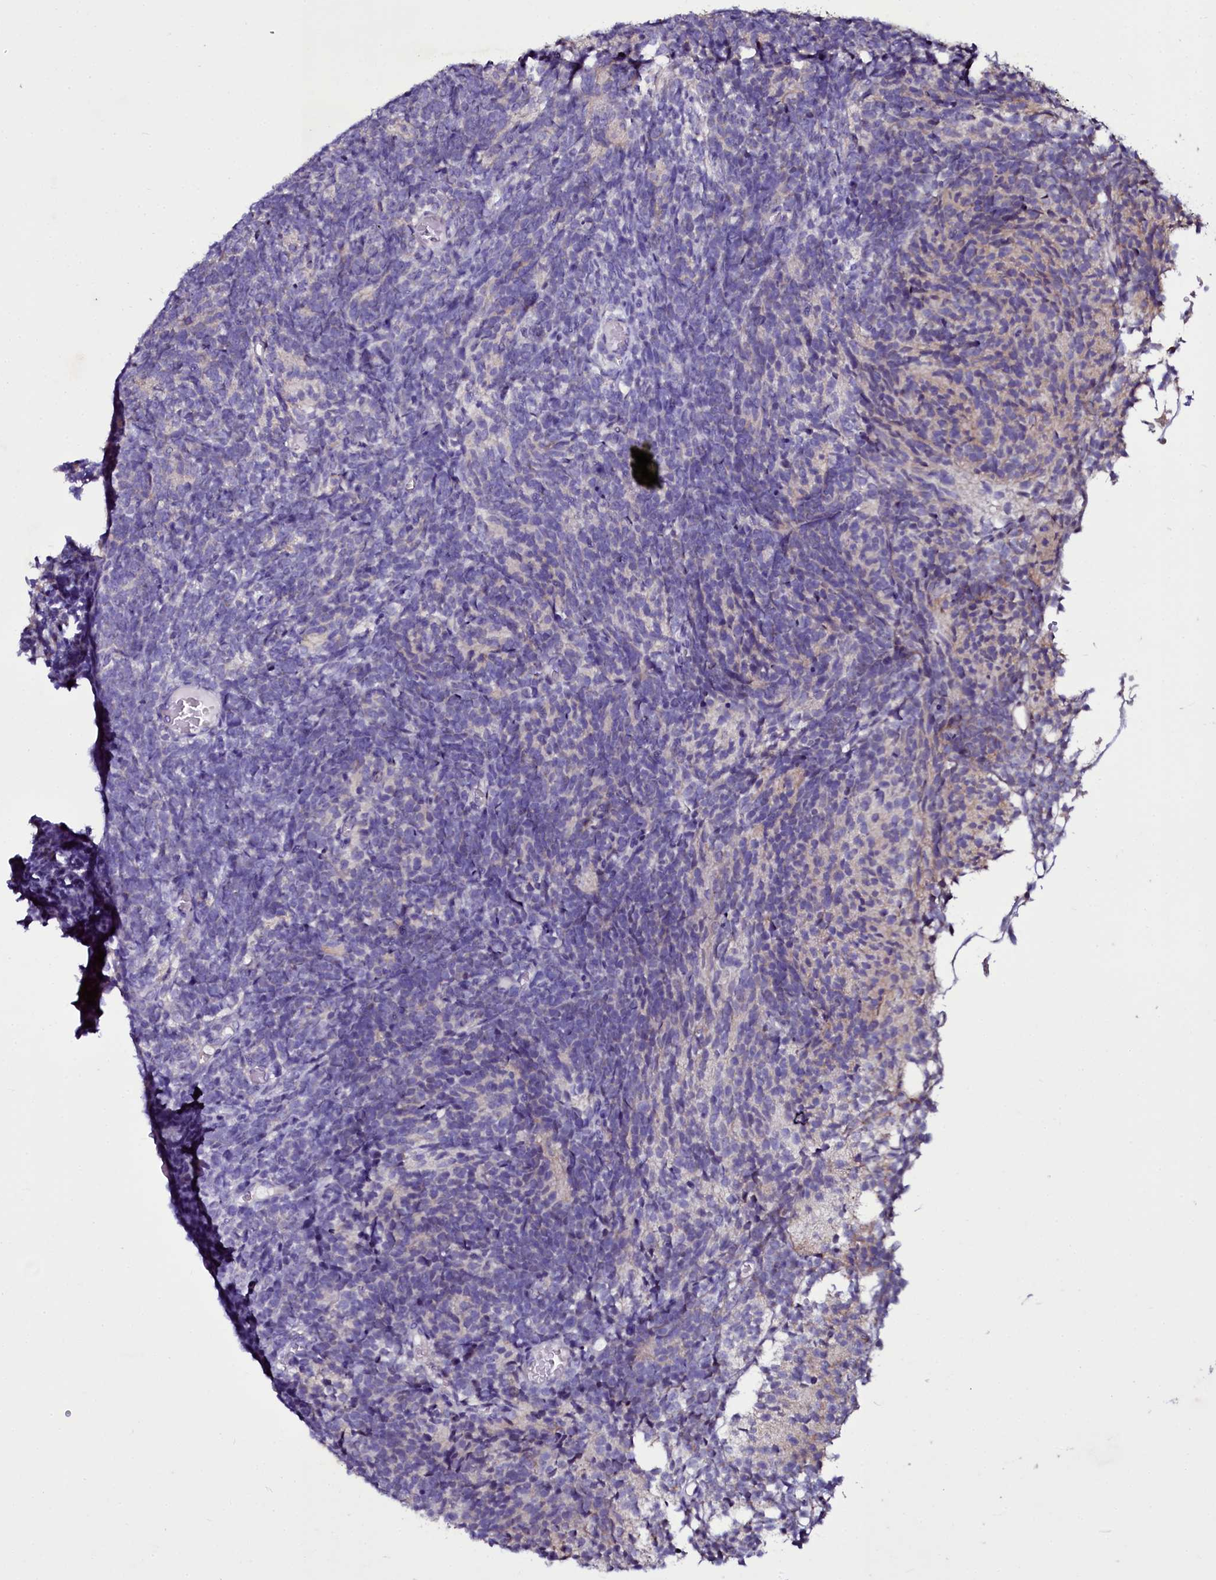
{"staining": {"intensity": "negative", "quantity": "none", "location": "none"}, "tissue": "glioma", "cell_type": "Tumor cells", "image_type": "cancer", "snomed": [{"axis": "morphology", "description": "Glioma, malignant, Low grade"}, {"axis": "topography", "description": "Brain"}], "caption": "Human glioma stained for a protein using immunohistochemistry demonstrates no staining in tumor cells.", "gene": "SELENOT", "patient": {"sex": "female", "age": 1}}